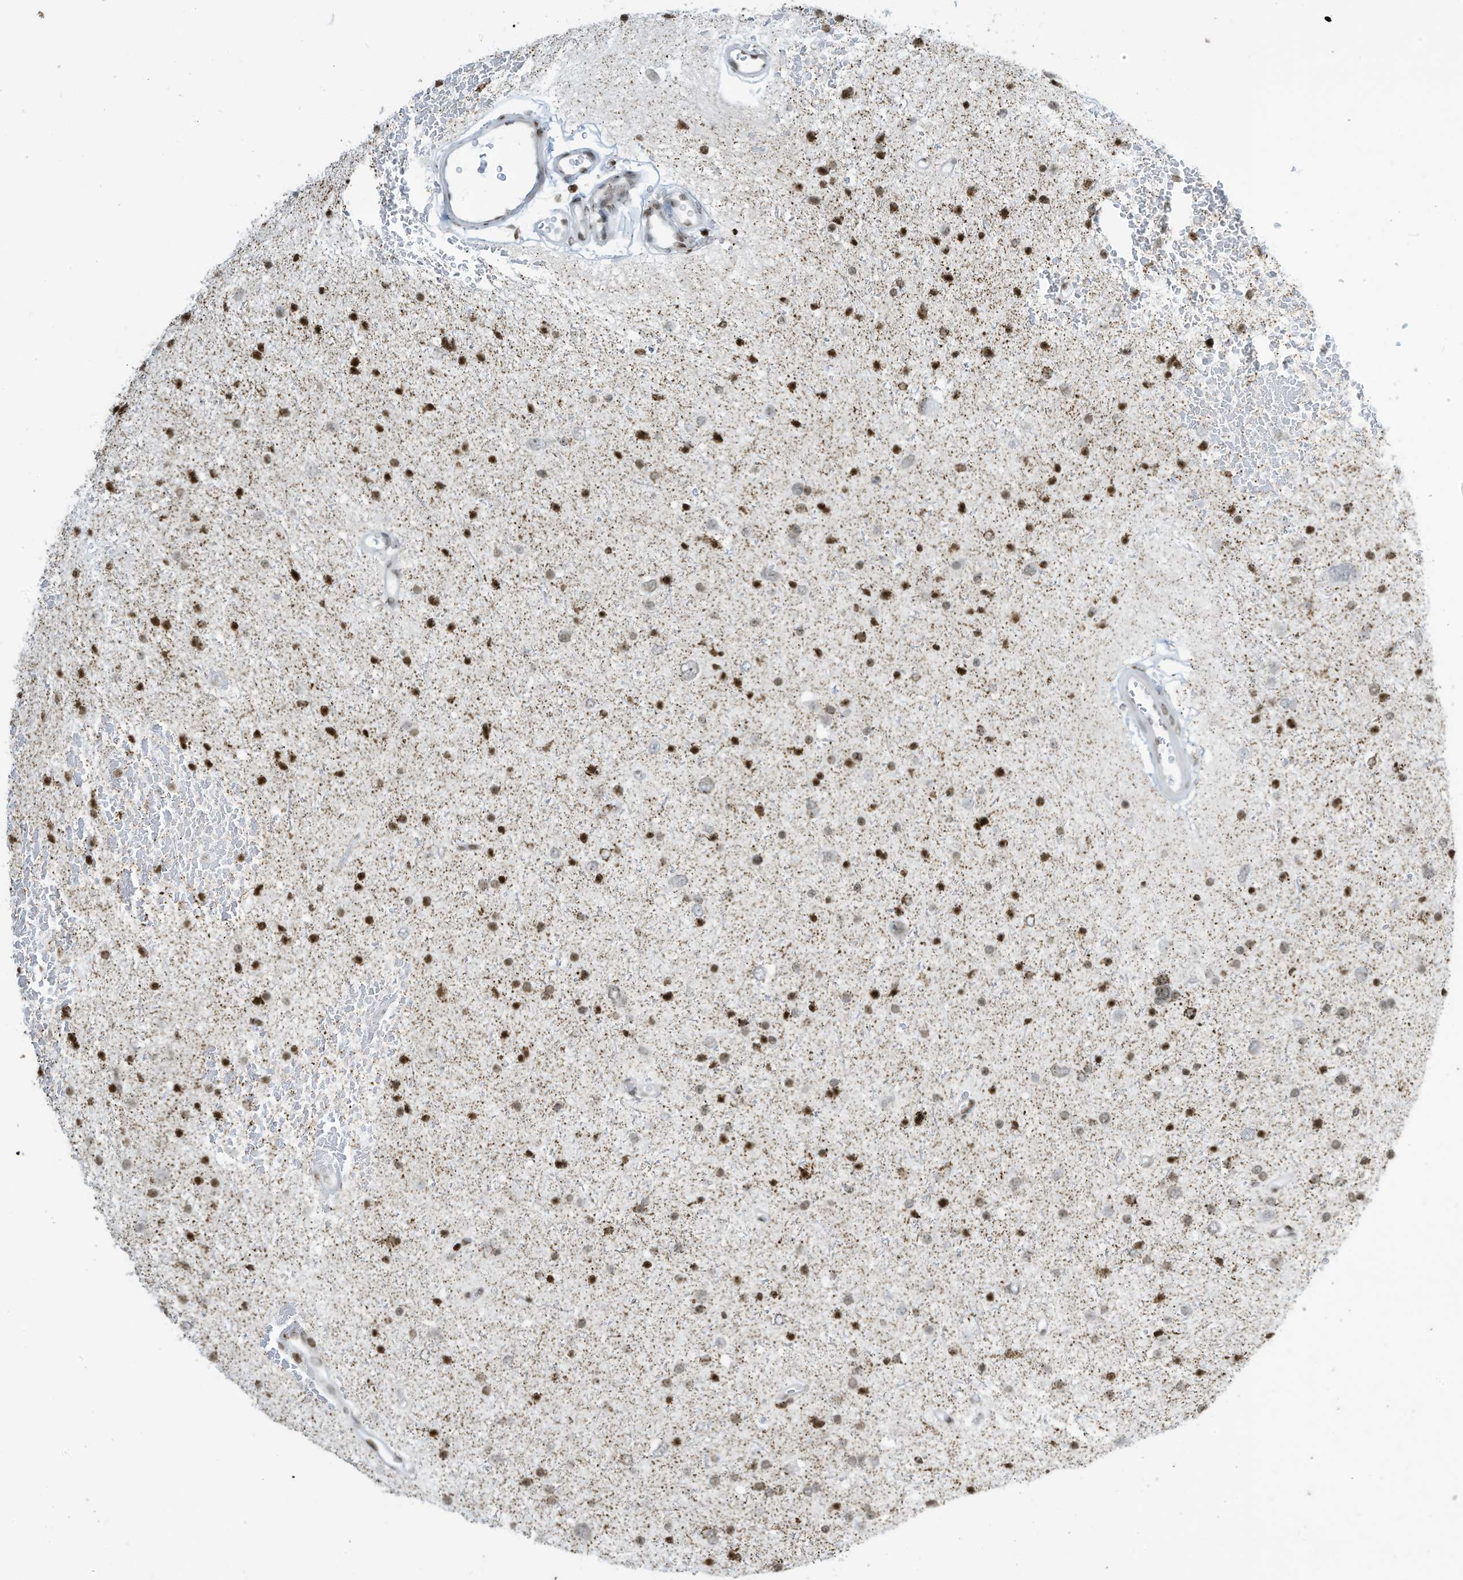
{"staining": {"intensity": "moderate", "quantity": "25%-75%", "location": "nuclear"}, "tissue": "glioma", "cell_type": "Tumor cells", "image_type": "cancer", "snomed": [{"axis": "morphology", "description": "Glioma, malignant, Low grade"}, {"axis": "topography", "description": "Brain"}], "caption": "Immunohistochemistry (IHC) staining of malignant glioma (low-grade), which displays medium levels of moderate nuclear expression in about 25%-75% of tumor cells indicating moderate nuclear protein positivity. The staining was performed using DAB (brown) for protein detection and nuclei were counterstained in hematoxylin (blue).", "gene": "ADI1", "patient": {"sex": "female", "age": 37}}